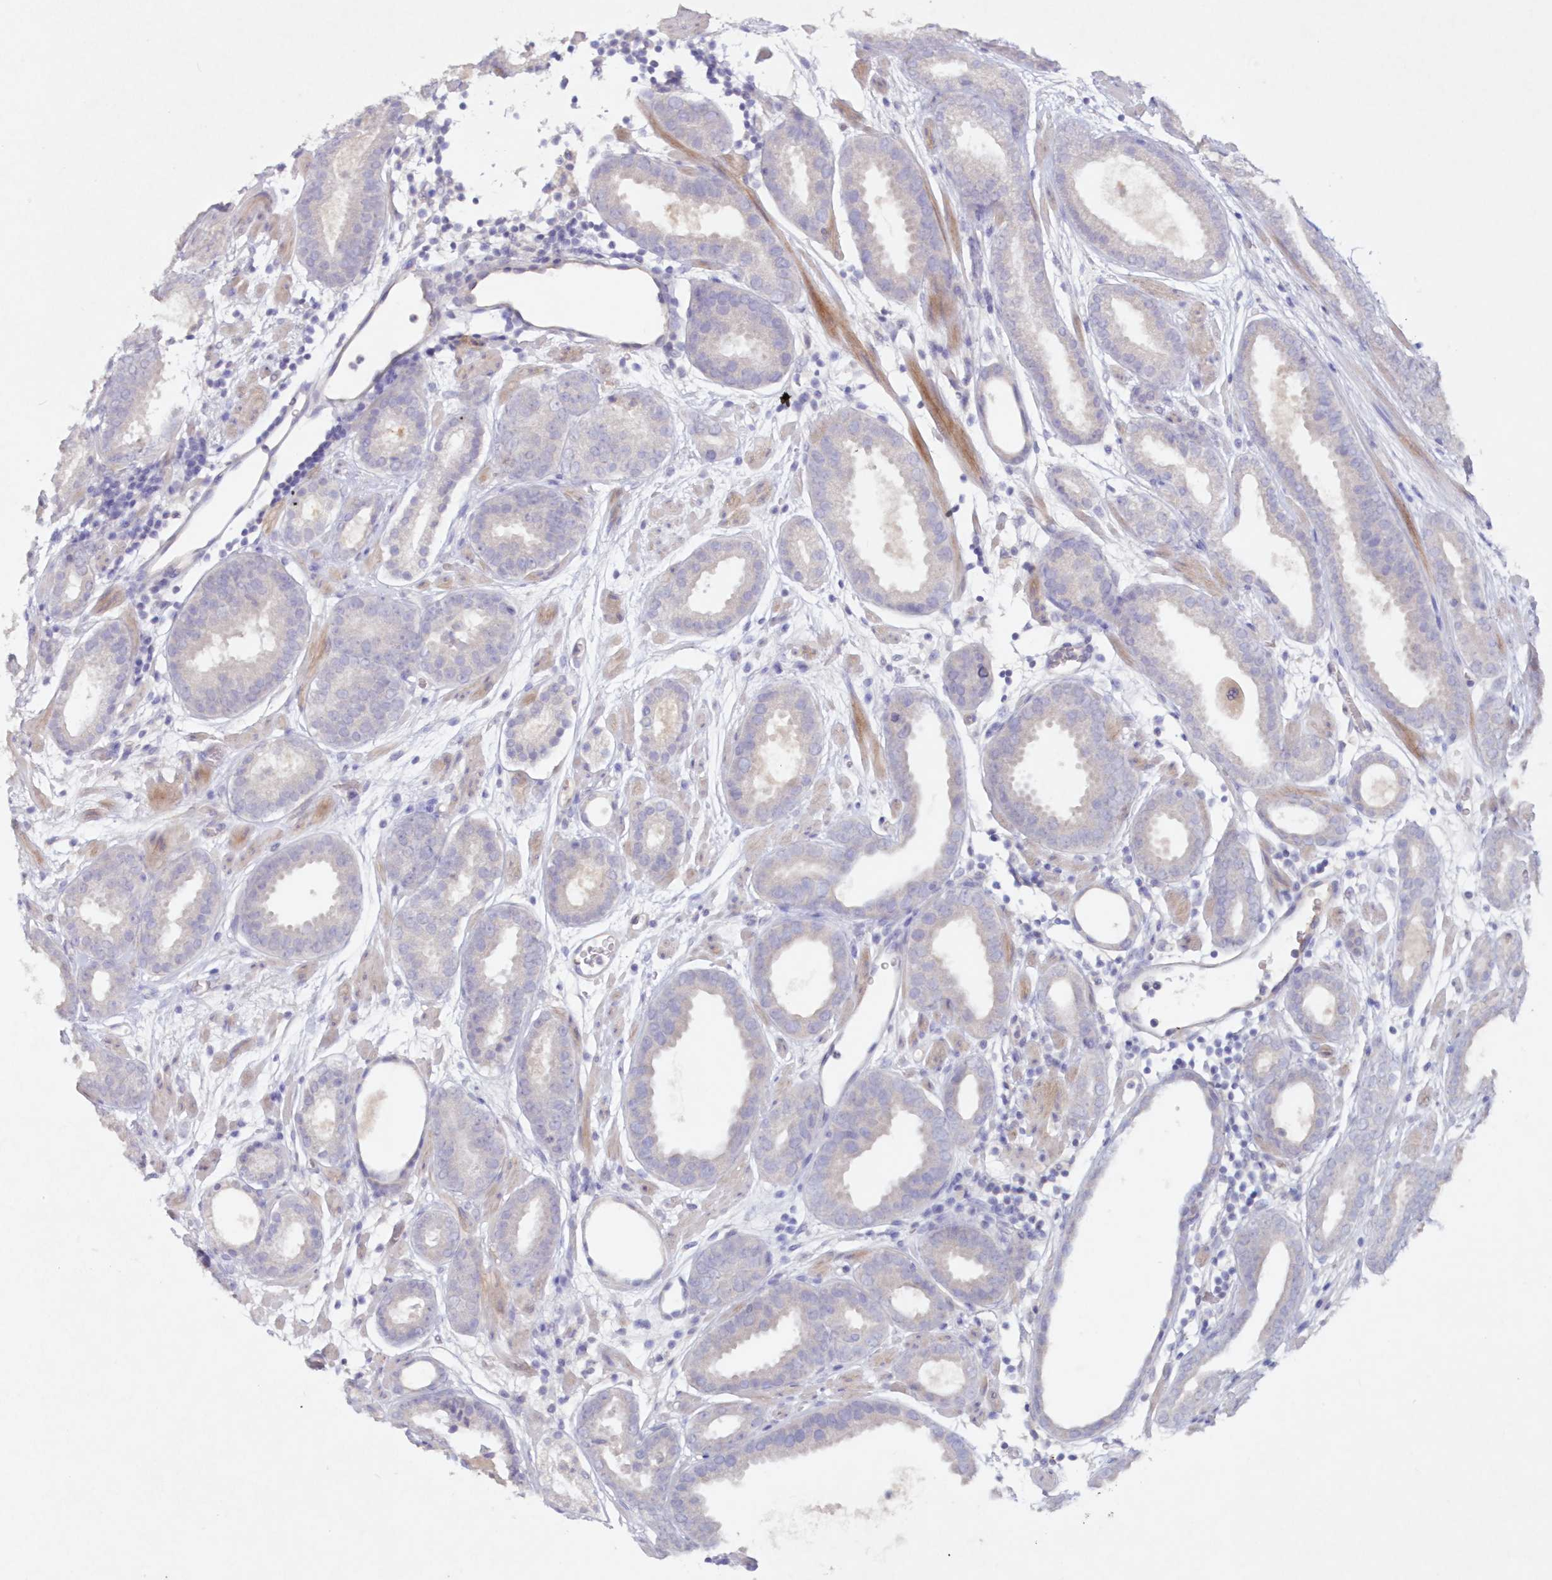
{"staining": {"intensity": "negative", "quantity": "none", "location": "none"}, "tissue": "prostate cancer", "cell_type": "Tumor cells", "image_type": "cancer", "snomed": [{"axis": "morphology", "description": "Adenocarcinoma, Low grade"}, {"axis": "topography", "description": "Prostate"}], "caption": "A high-resolution micrograph shows immunohistochemistry (IHC) staining of prostate cancer (adenocarcinoma (low-grade)), which reveals no significant staining in tumor cells. (DAB immunohistochemistry, high magnification).", "gene": "GCKR", "patient": {"sex": "male", "age": 69}}